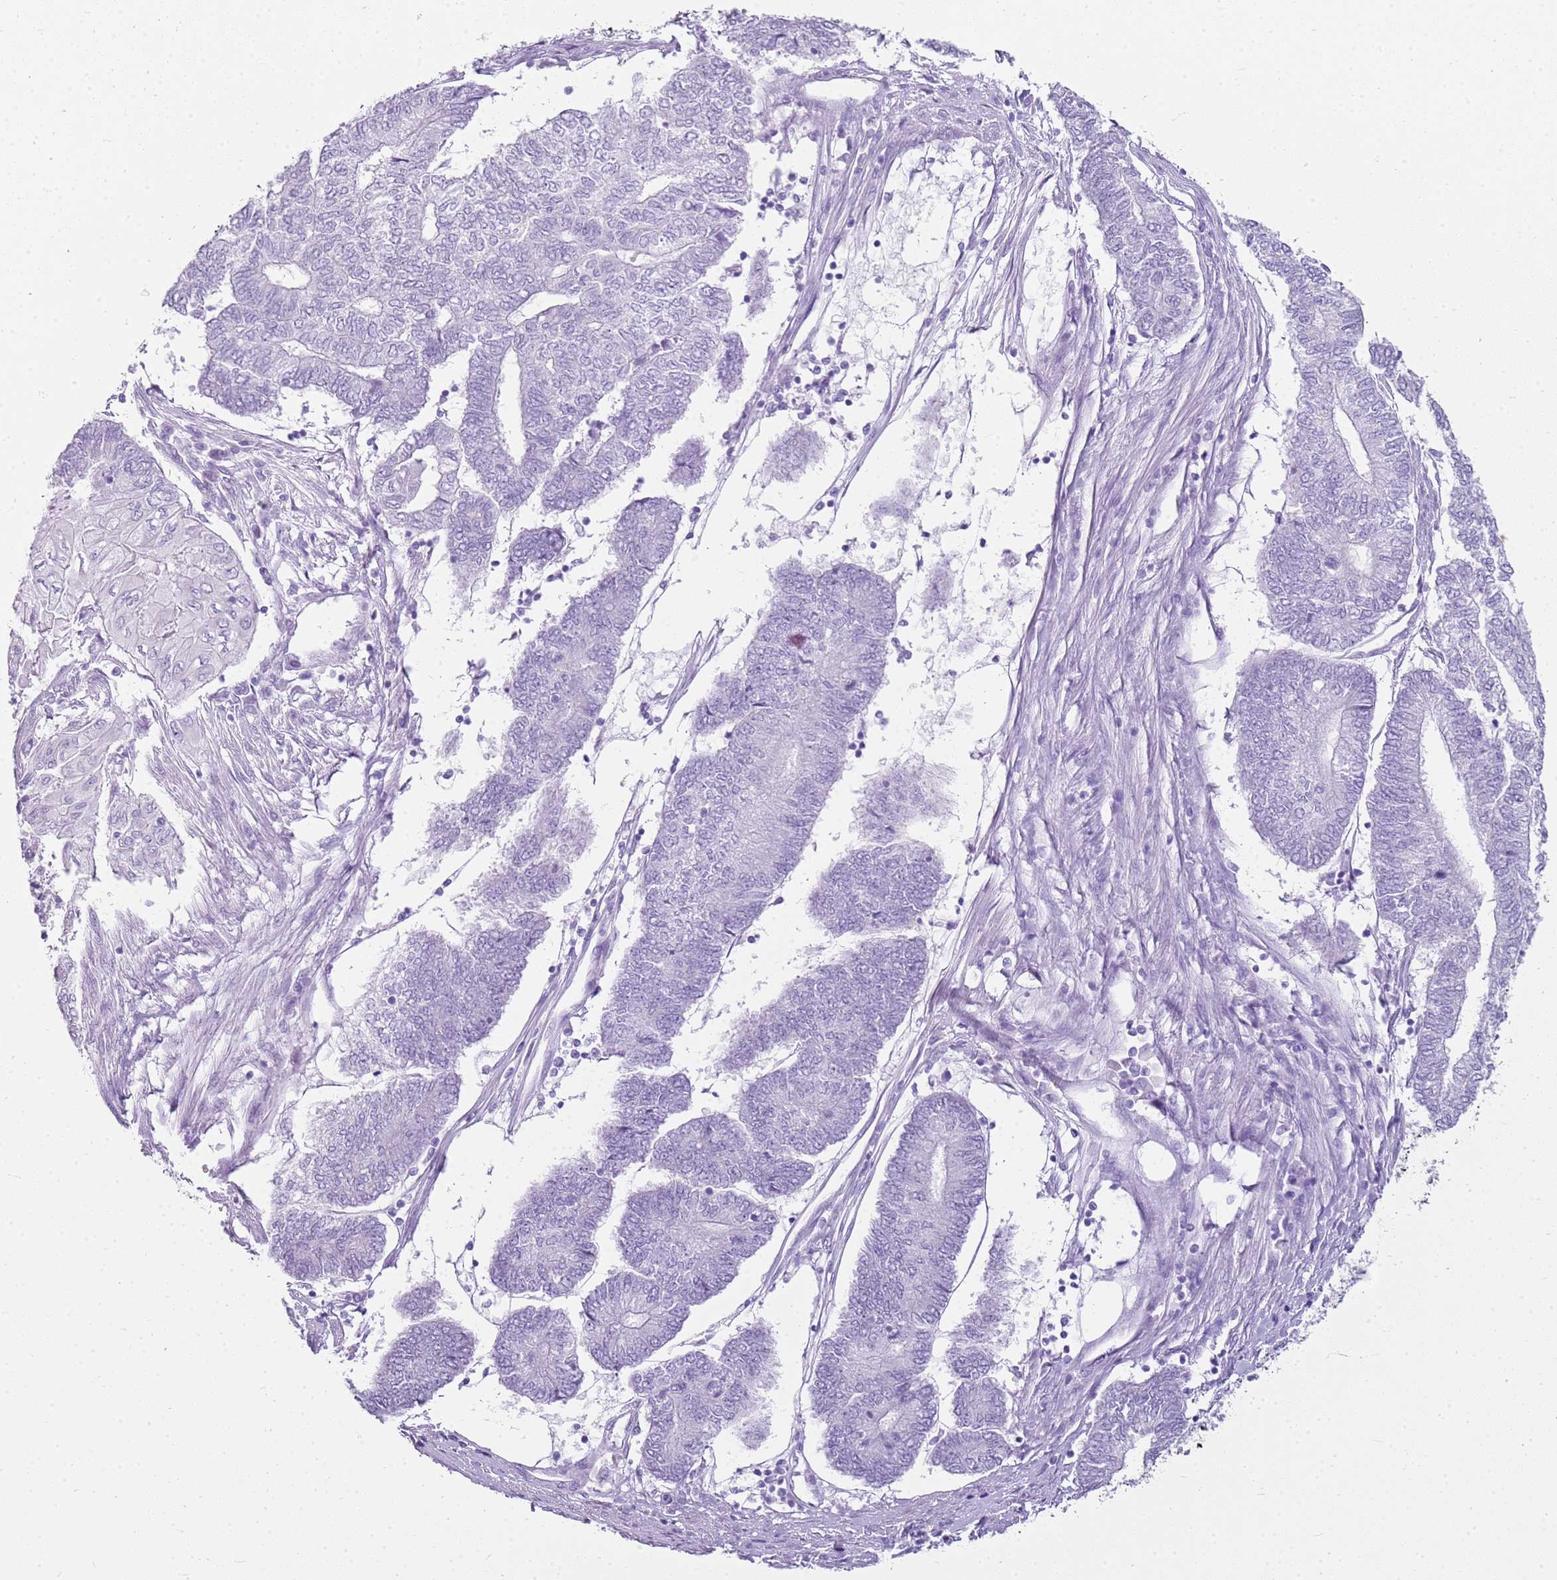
{"staining": {"intensity": "negative", "quantity": "none", "location": "none"}, "tissue": "endometrial cancer", "cell_type": "Tumor cells", "image_type": "cancer", "snomed": [{"axis": "morphology", "description": "Adenocarcinoma, NOS"}, {"axis": "topography", "description": "Uterus"}, {"axis": "topography", "description": "Endometrium"}], "caption": "IHC image of human endometrial cancer stained for a protein (brown), which exhibits no staining in tumor cells. (Stains: DAB IHC with hematoxylin counter stain, Microscopy: brightfield microscopy at high magnification).", "gene": "SULT1E1", "patient": {"sex": "female", "age": 70}}